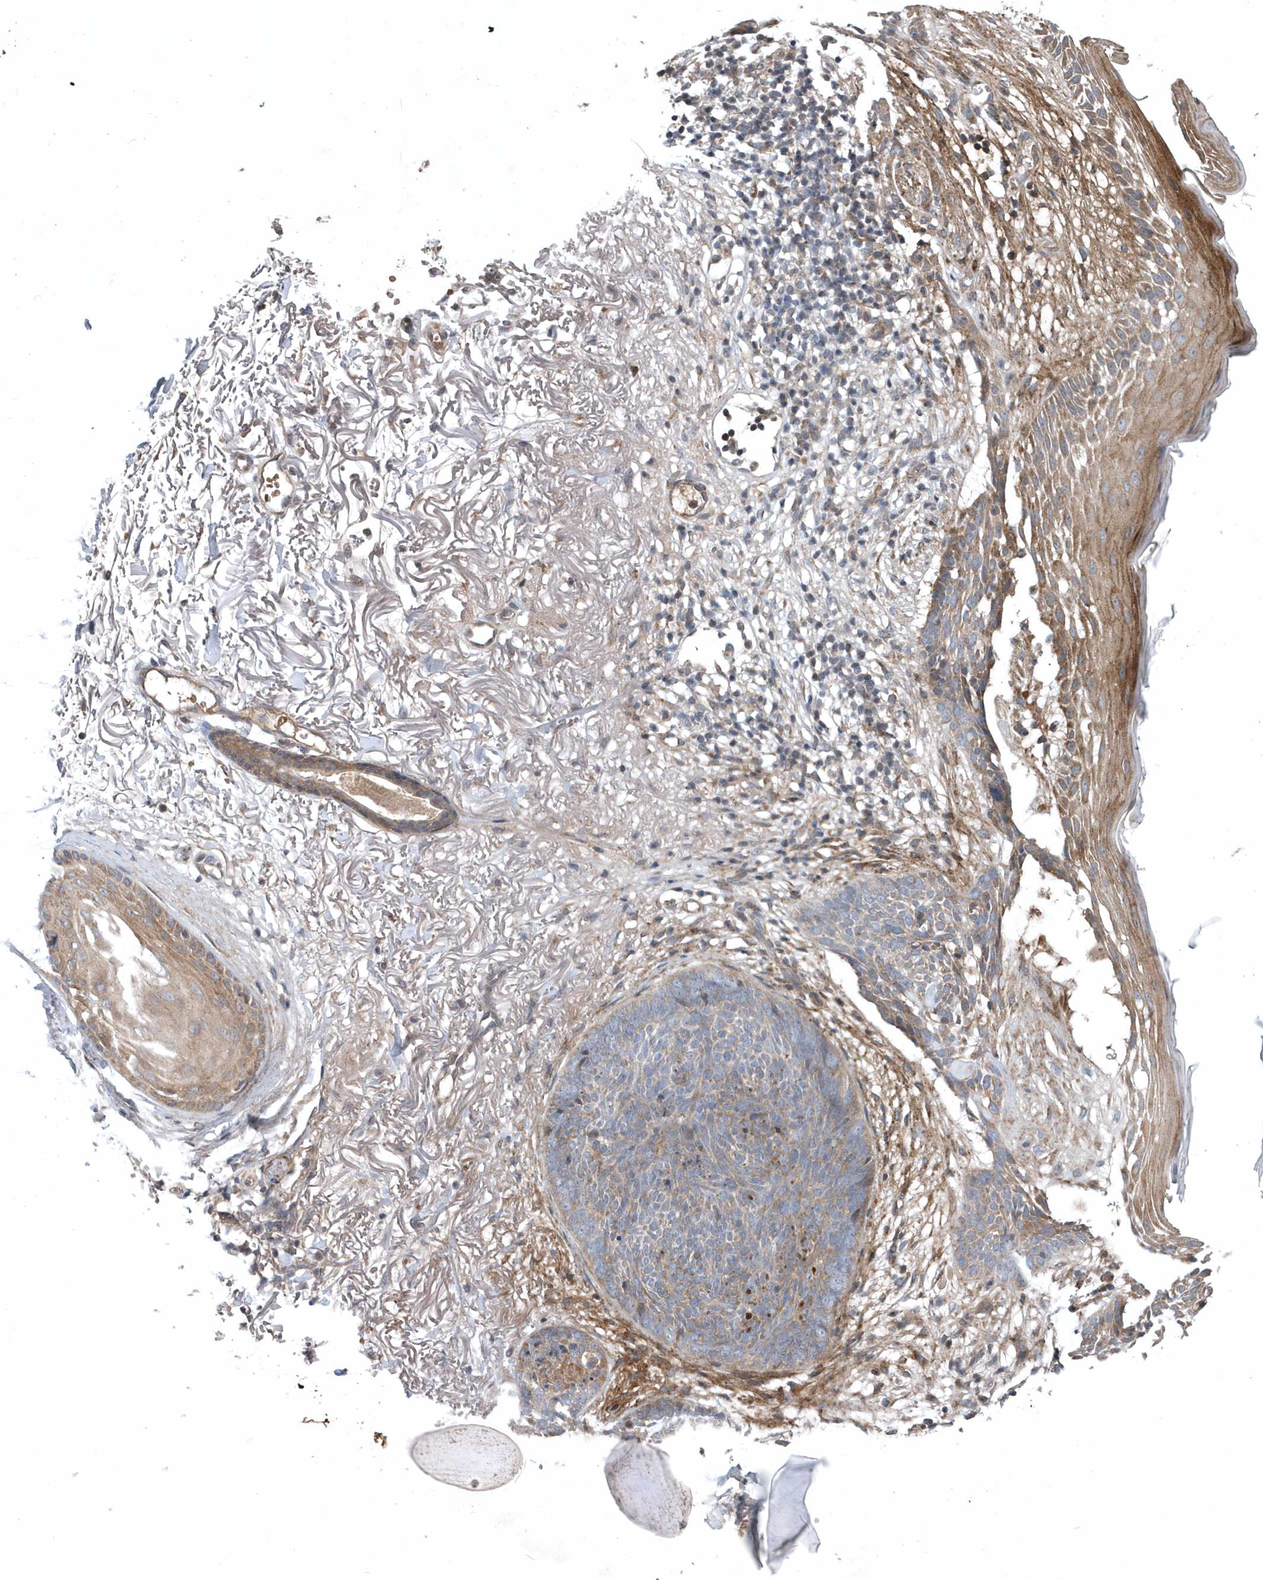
{"staining": {"intensity": "weak", "quantity": "<25%", "location": "cytoplasmic/membranous"}, "tissue": "skin cancer", "cell_type": "Tumor cells", "image_type": "cancer", "snomed": [{"axis": "morphology", "description": "Normal tissue, NOS"}, {"axis": "morphology", "description": "Basal cell carcinoma"}, {"axis": "topography", "description": "Skin"}], "caption": "High magnification brightfield microscopy of skin cancer (basal cell carcinoma) stained with DAB (brown) and counterstained with hematoxylin (blue): tumor cells show no significant staining.", "gene": "HMGCS1", "patient": {"sex": "female", "age": 70}}